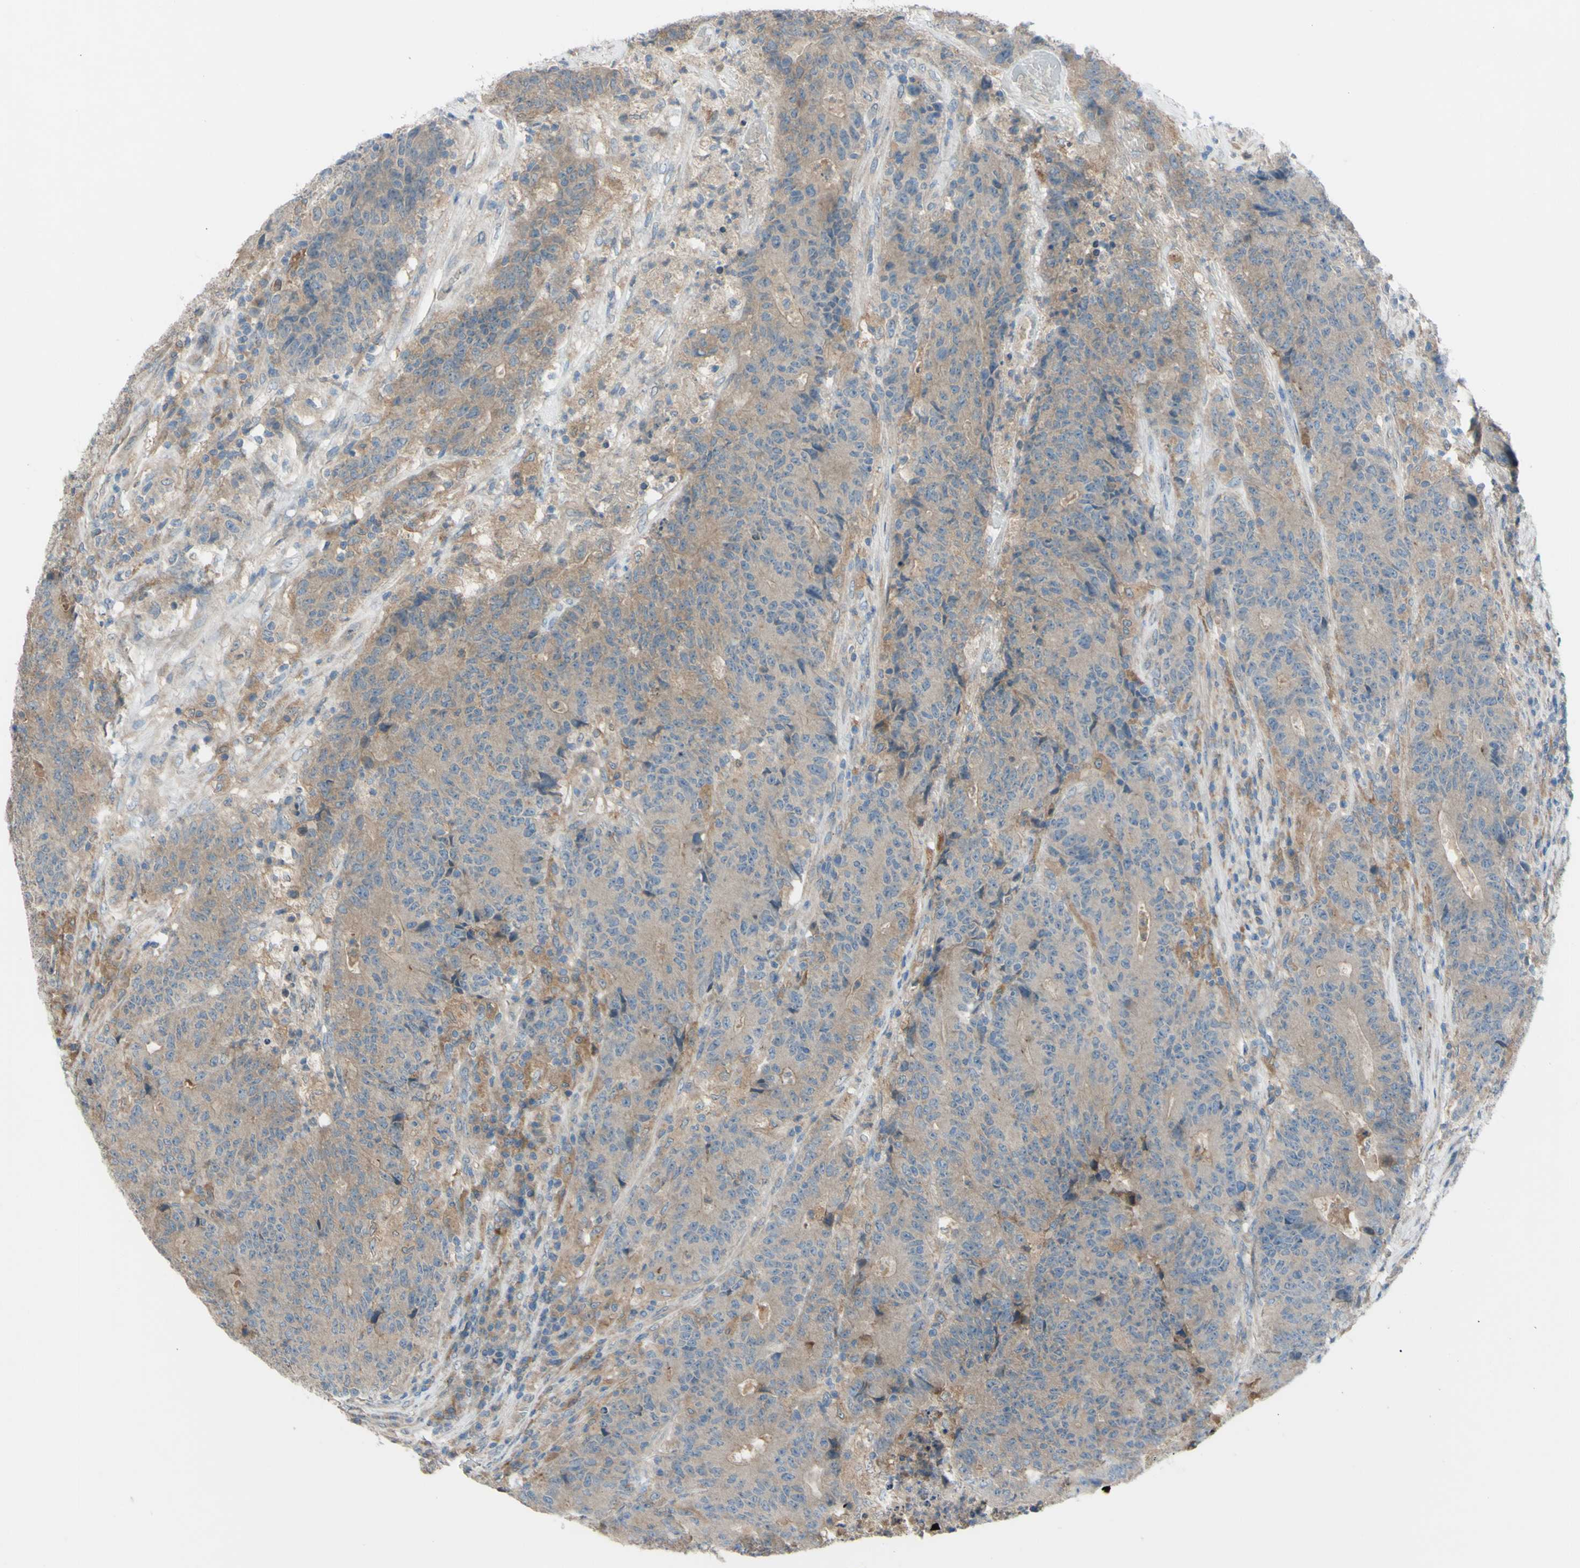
{"staining": {"intensity": "weak", "quantity": ">75%", "location": "cytoplasmic/membranous"}, "tissue": "colorectal cancer", "cell_type": "Tumor cells", "image_type": "cancer", "snomed": [{"axis": "morphology", "description": "Normal tissue, NOS"}, {"axis": "morphology", "description": "Adenocarcinoma, NOS"}, {"axis": "topography", "description": "Colon"}], "caption": "Tumor cells display weak cytoplasmic/membranous expression in approximately >75% of cells in colorectal adenocarcinoma.", "gene": "AFP", "patient": {"sex": "female", "age": 75}}